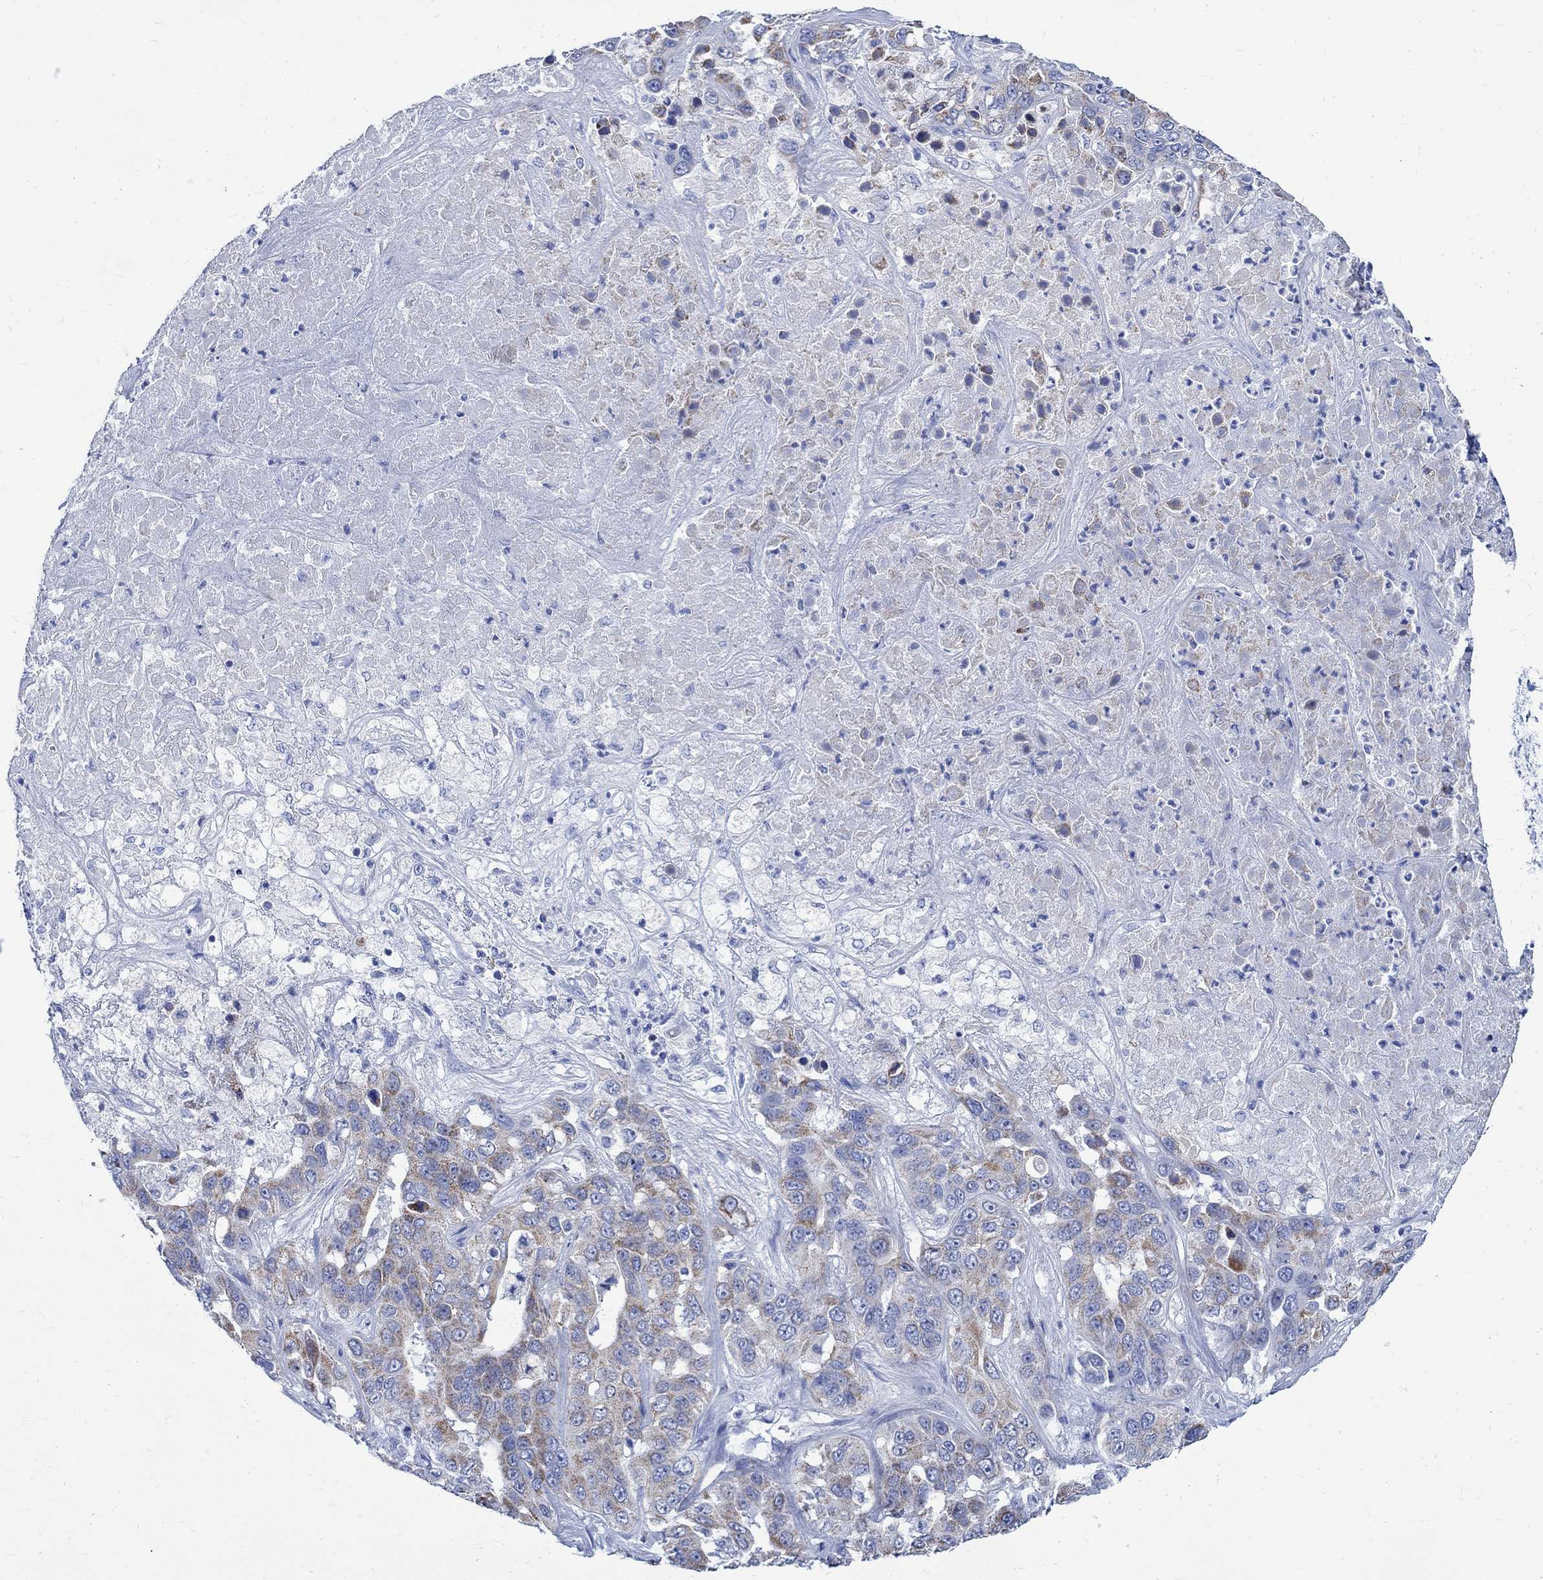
{"staining": {"intensity": "moderate", "quantity": "25%-75%", "location": "cytoplasmic/membranous"}, "tissue": "liver cancer", "cell_type": "Tumor cells", "image_type": "cancer", "snomed": [{"axis": "morphology", "description": "Cholangiocarcinoma"}, {"axis": "topography", "description": "Liver"}], "caption": "An IHC micrograph of tumor tissue is shown. Protein staining in brown highlights moderate cytoplasmic/membranous positivity in liver cancer (cholangiocarcinoma) within tumor cells.", "gene": "CPLX2", "patient": {"sex": "female", "age": 52}}